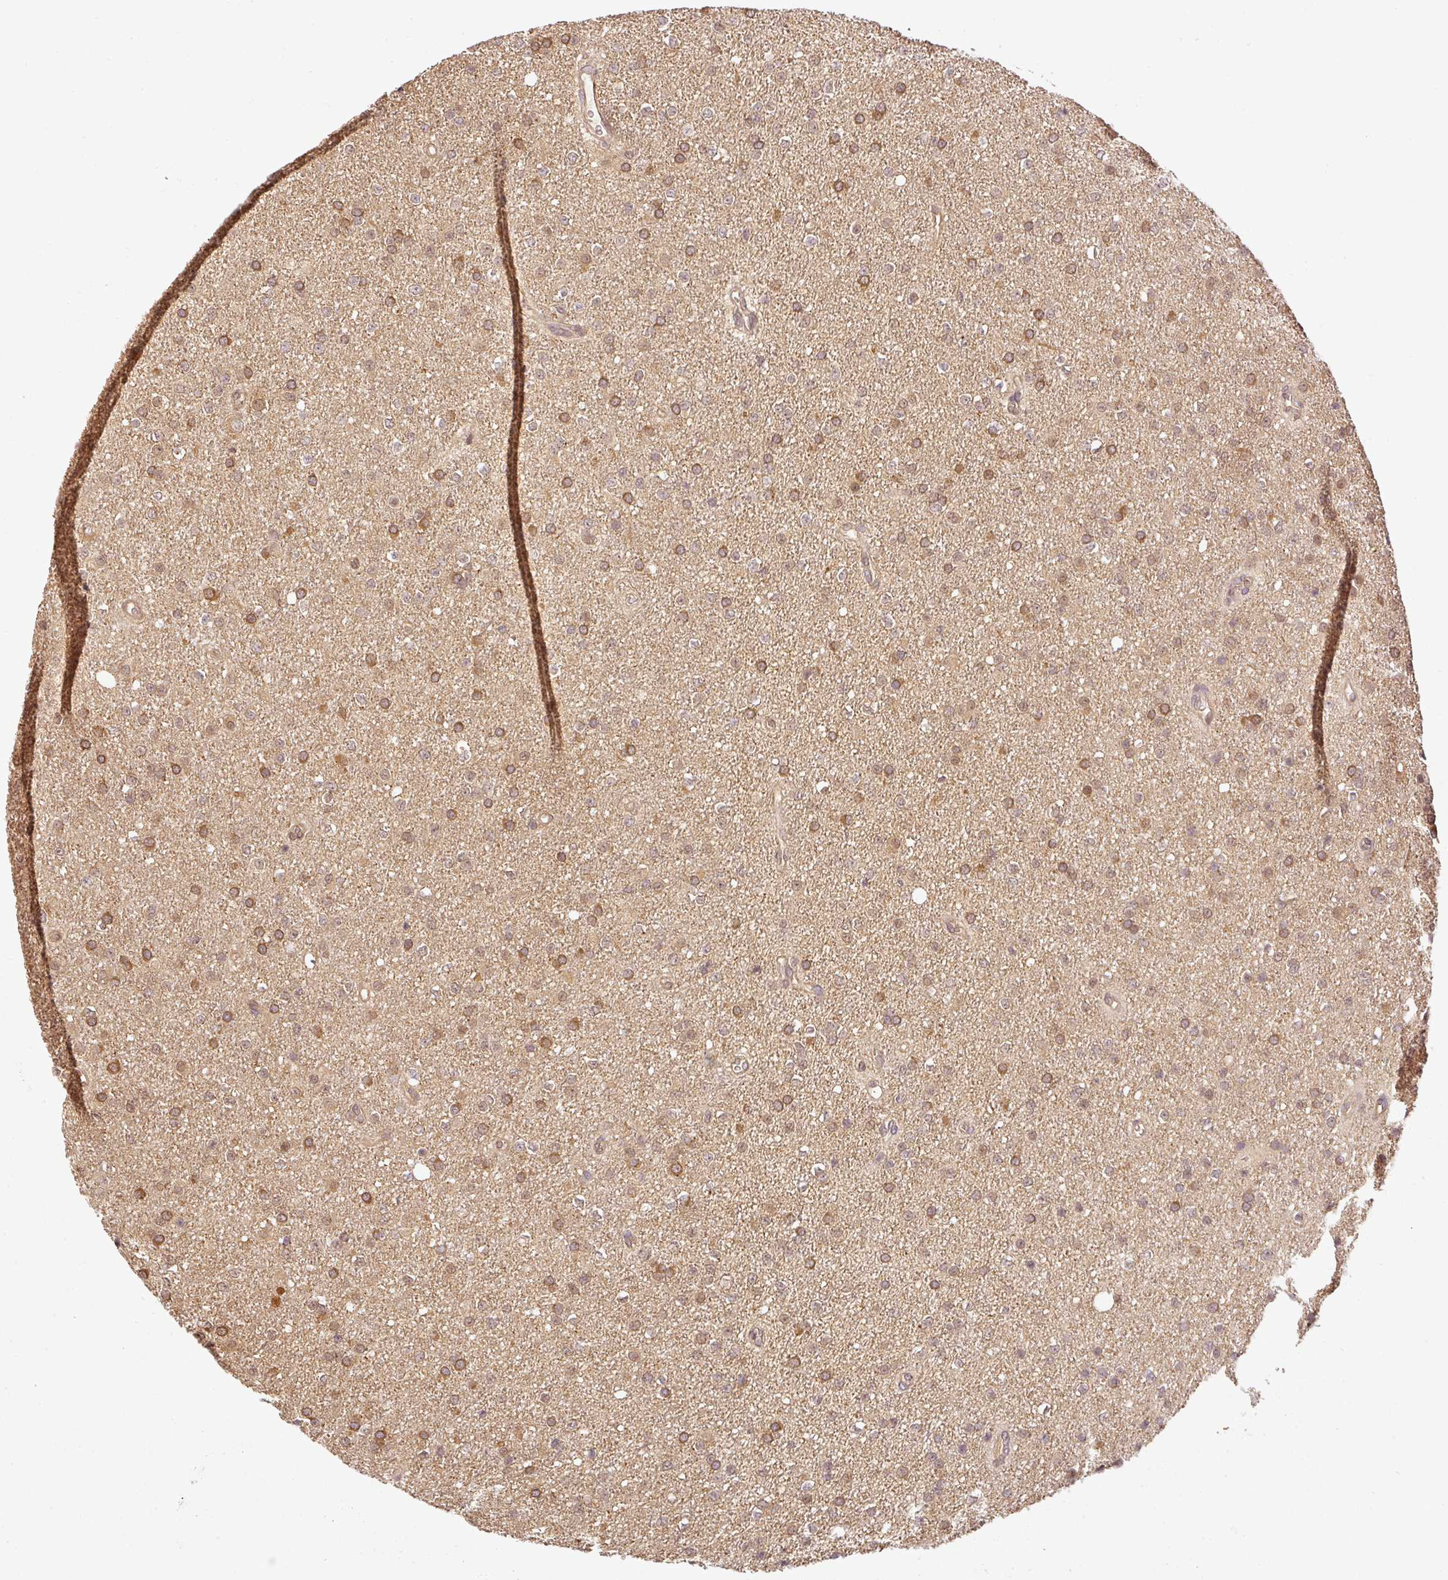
{"staining": {"intensity": "weak", "quantity": ">75%", "location": "cytoplasmic/membranous"}, "tissue": "glioma", "cell_type": "Tumor cells", "image_type": "cancer", "snomed": [{"axis": "morphology", "description": "Glioma, malignant, Low grade"}, {"axis": "topography", "description": "Brain"}], "caption": "This is an image of IHC staining of glioma, which shows weak expression in the cytoplasmic/membranous of tumor cells.", "gene": "ANKRD18A", "patient": {"sex": "female", "age": 34}}